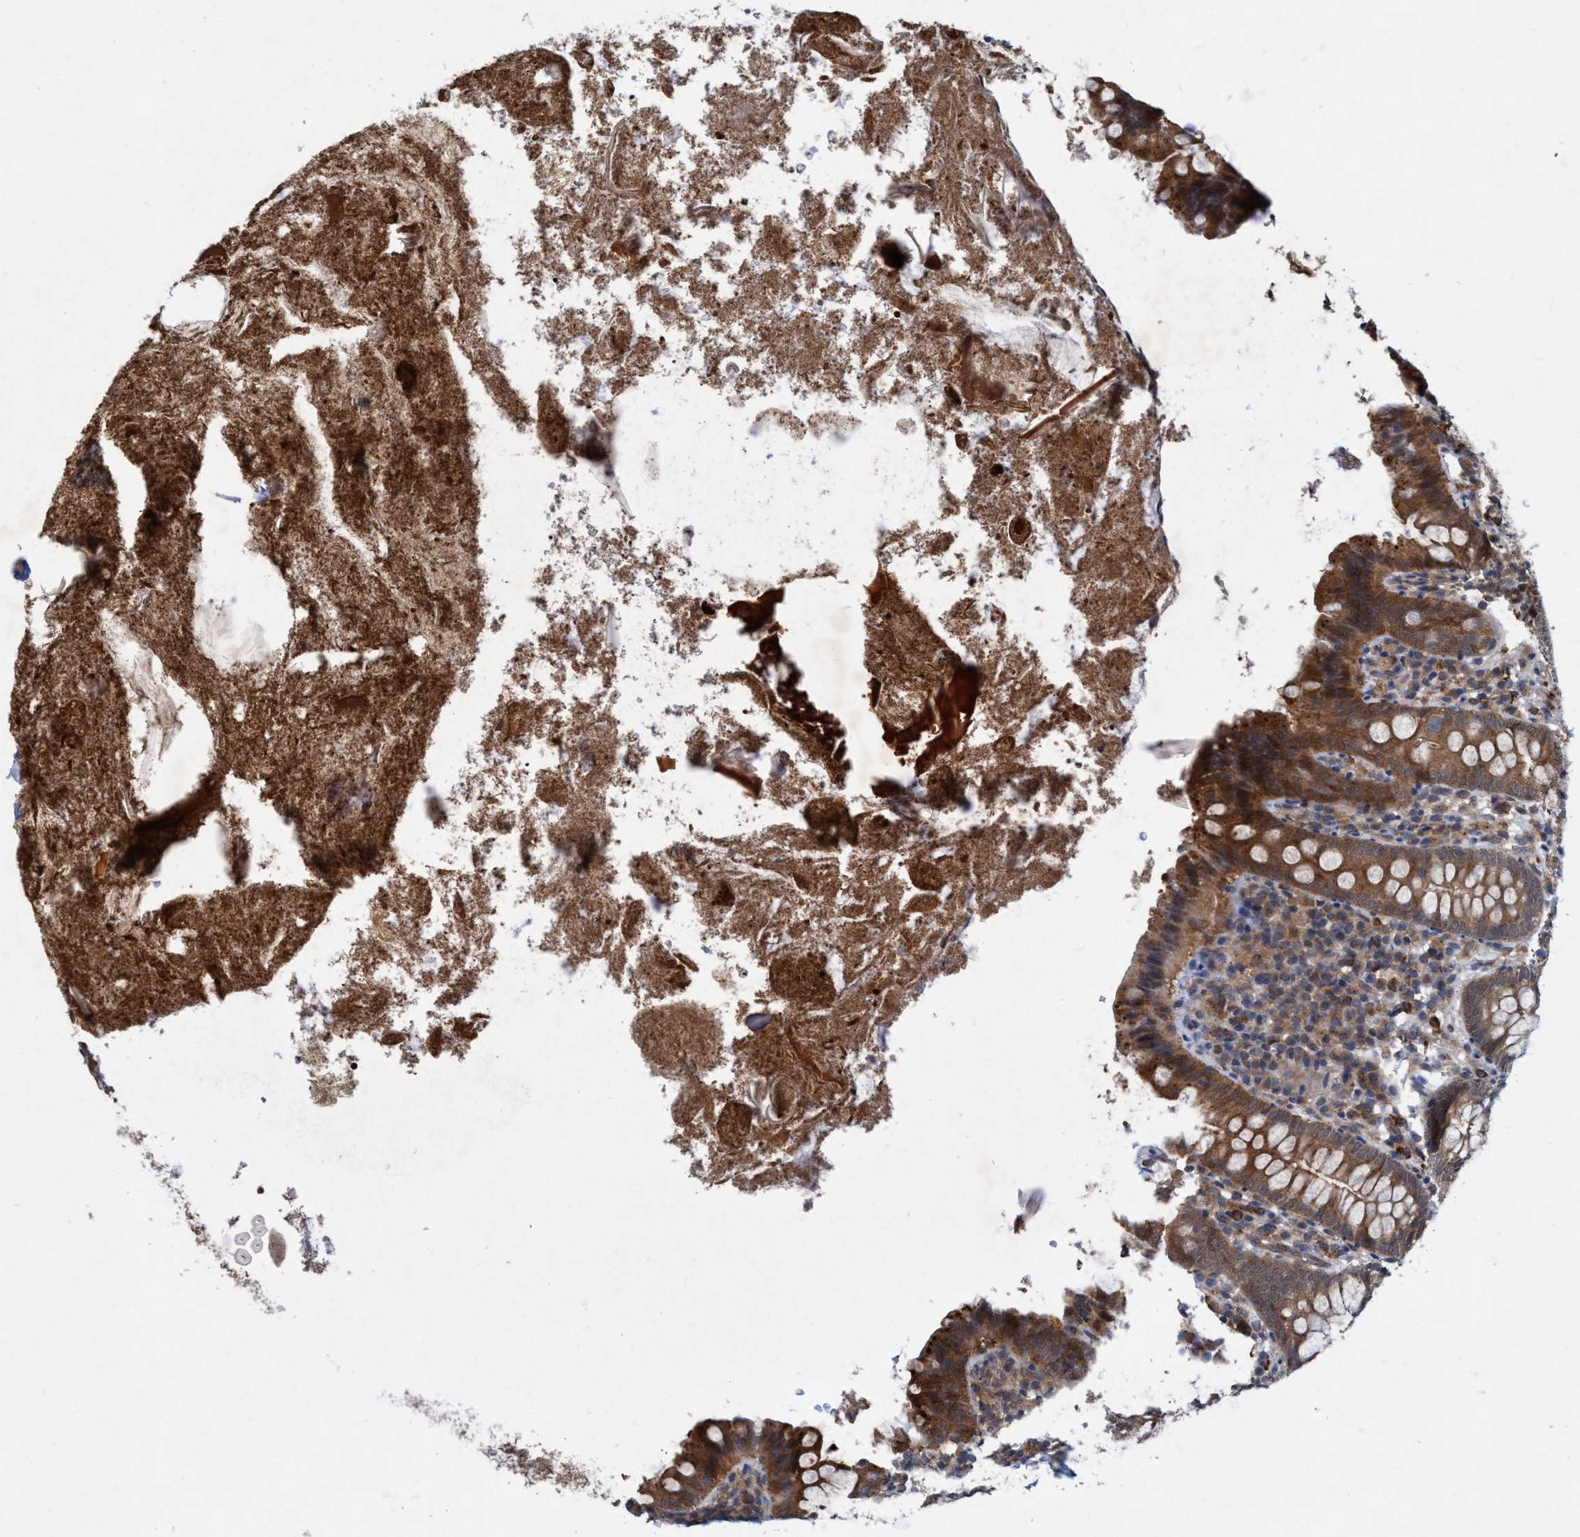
{"staining": {"intensity": "strong", "quantity": ">75%", "location": "cytoplasmic/membranous"}, "tissue": "appendix", "cell_type": "Glandular cells", "image_type": "normal", "snomed": [{"axis": "morphology", "description": "Normal tissue, NOS"}, {"axis": "topography", "description": "Appendix"}], "caption": "An immunohistochemistry (IHC) image of normal tissue is shown. Protein staining in brown shows strong cytoplasmic/membranous positivity in appendix within glandular cells.", "gene": "TRIM65", "patient": {"sex": "male", "age": 52}}